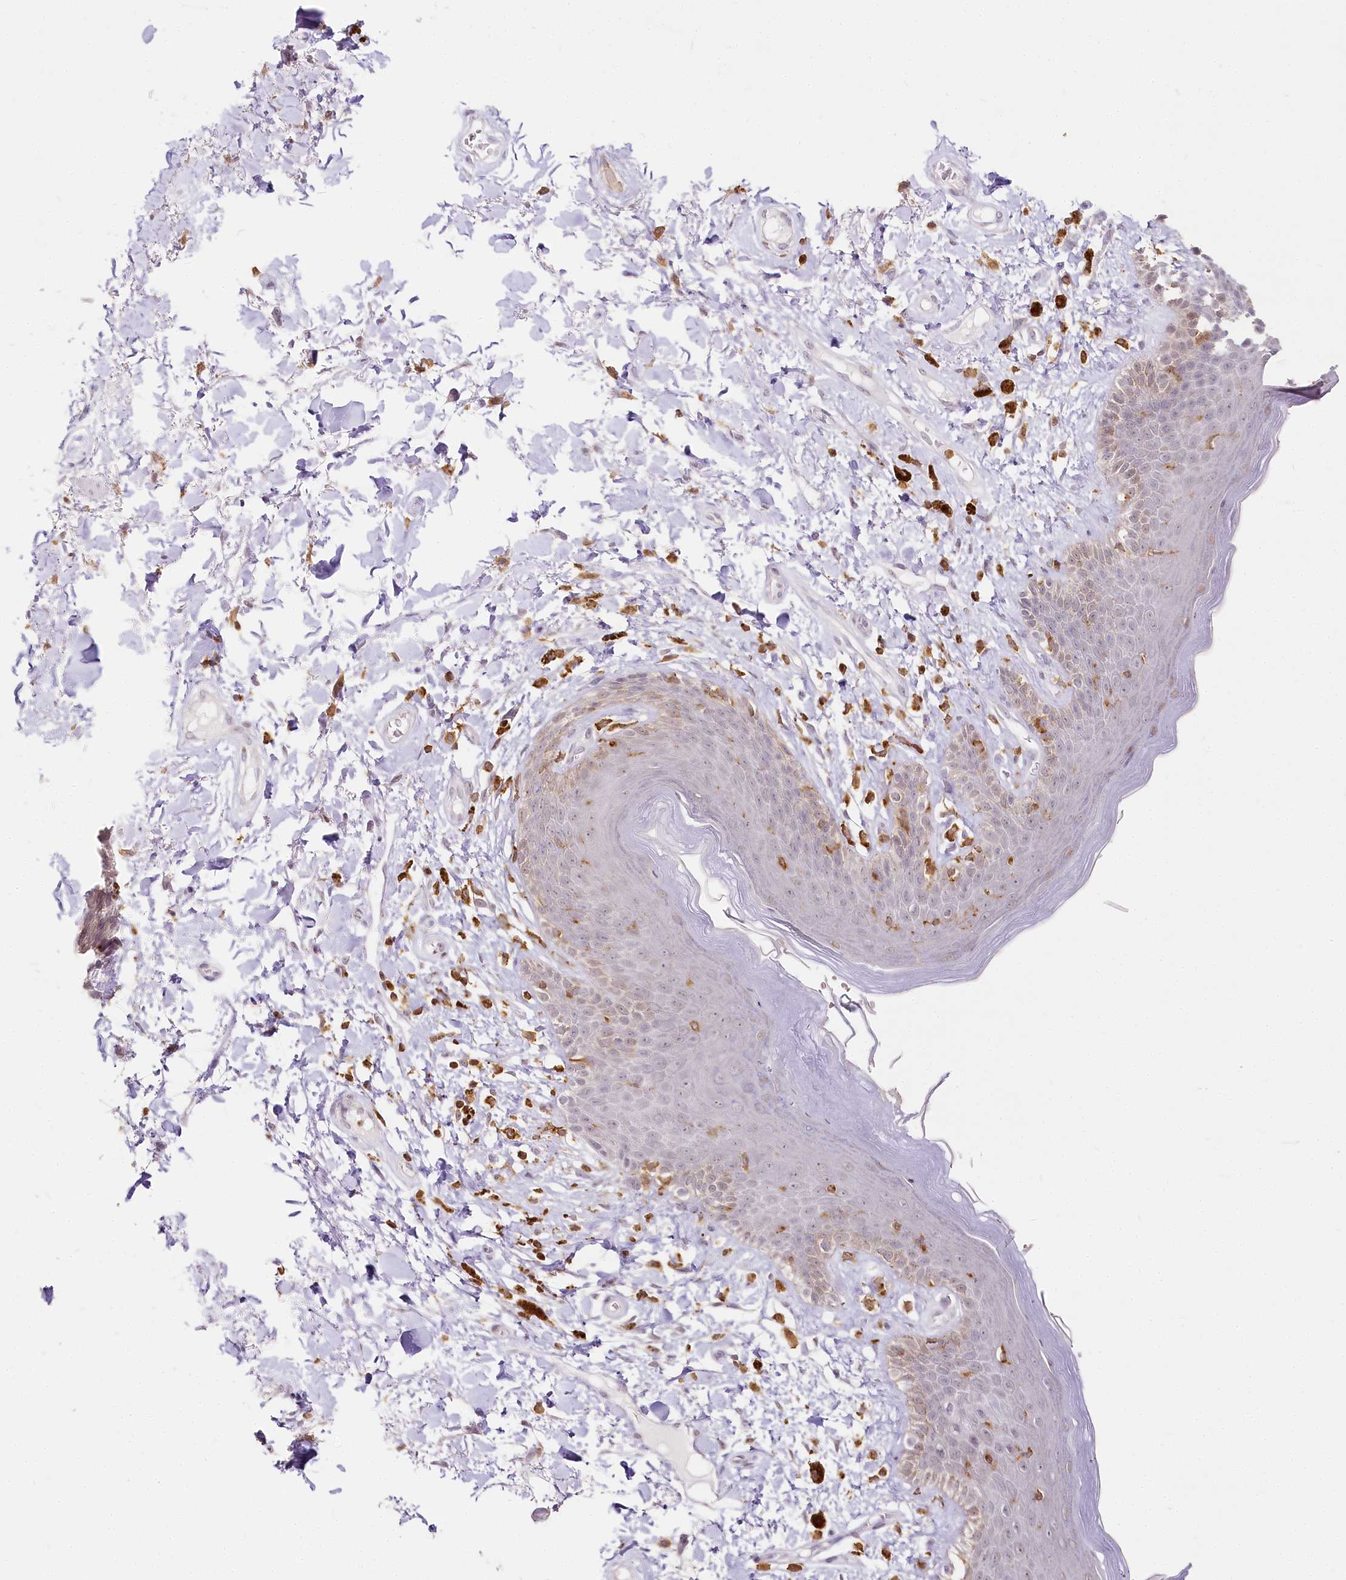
{"staining": {"intensity": "negative", "quantity": "none", "location": "none"}, "tissue": "skin", "cell_type": "Epidermal cells", "image_type": "normal", "snomed": [{"axis": "morphology", "description": "Normal tissue, NOS"}, {"axis": "topography", "description": "Anal"}], "caption": "Human skin stained for a protein using IHC shows no expression in epidermal cells.", "gene": "DOCK2", "patient": {"sex": "female", "age": 78}}